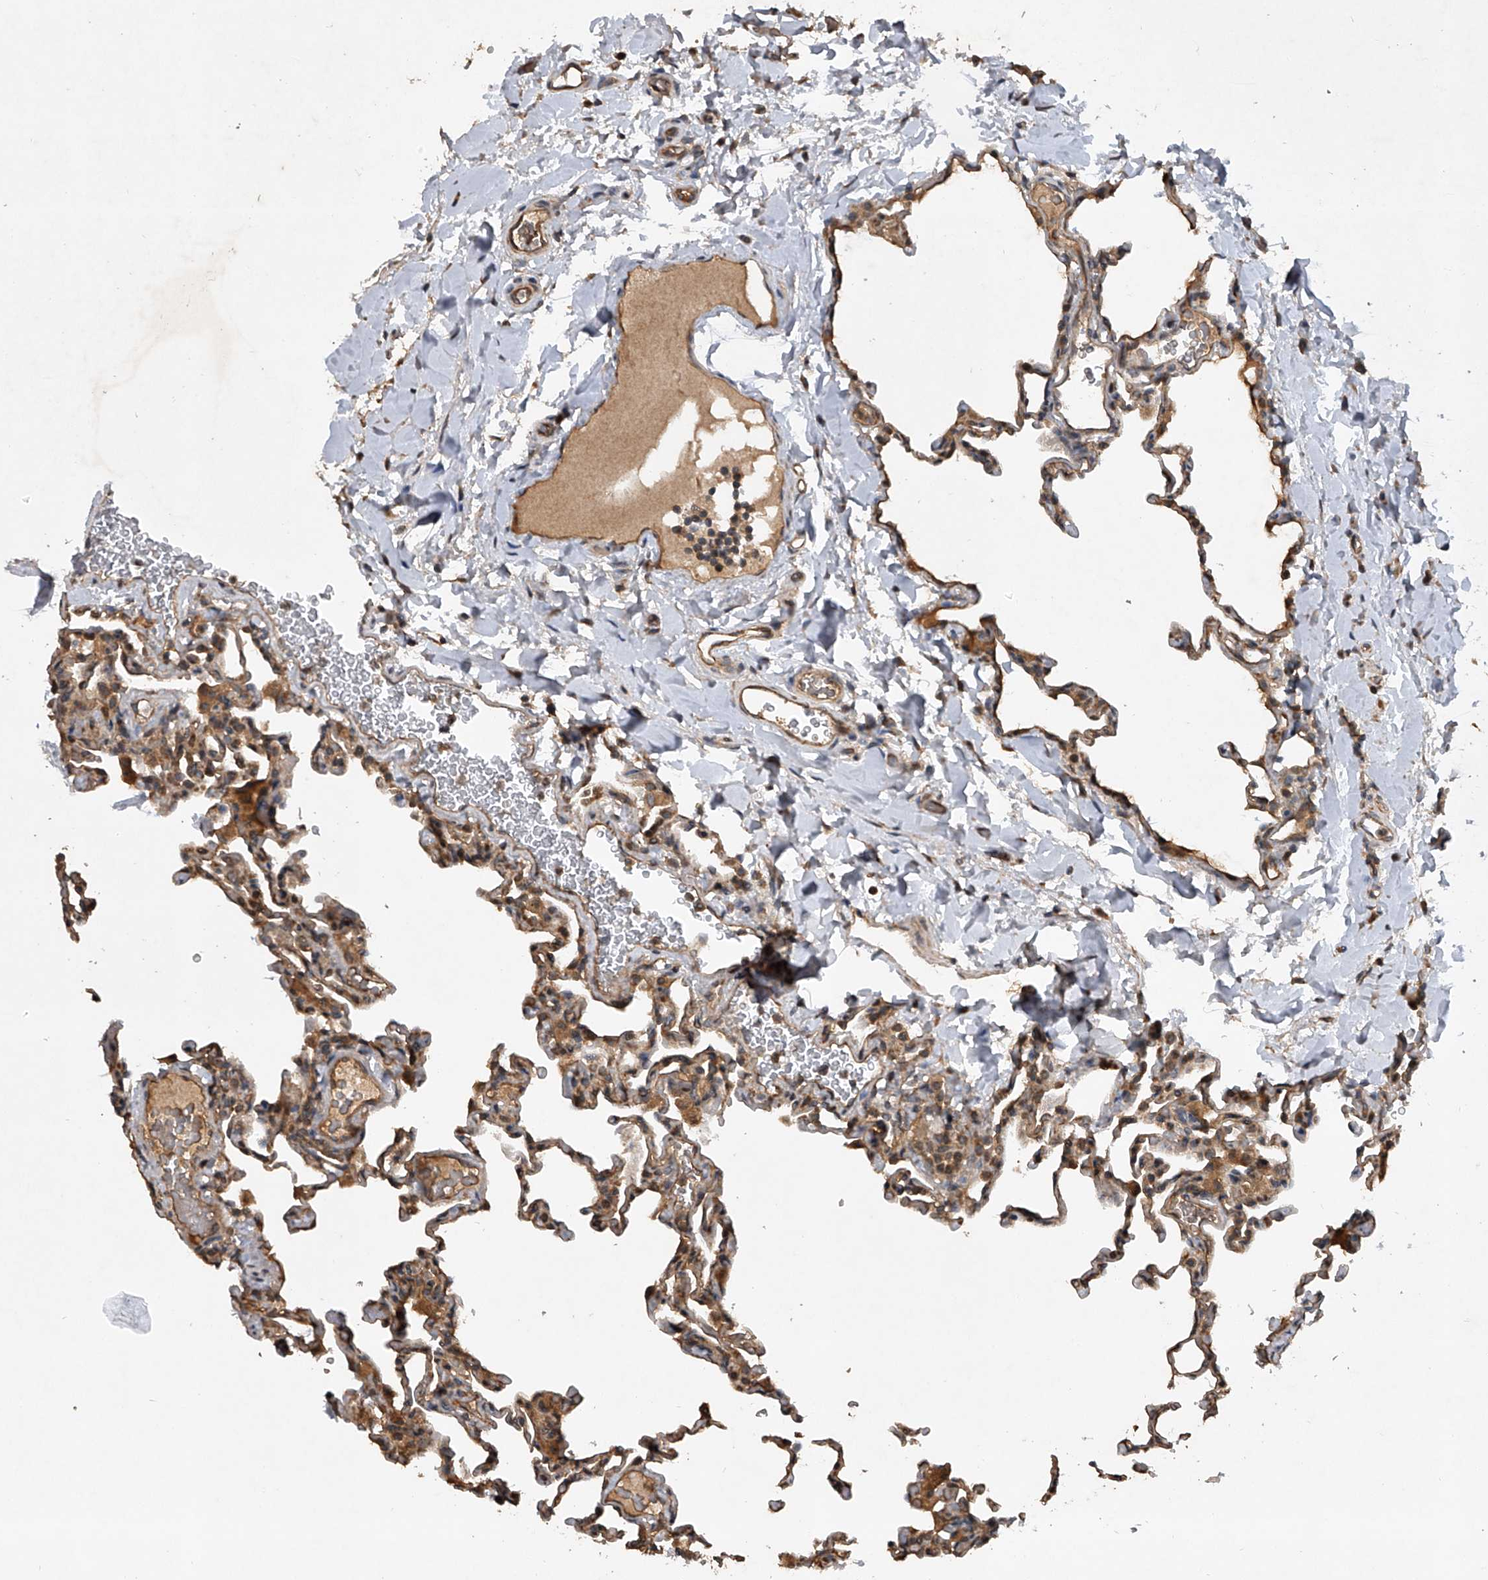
{"staining": {"intensity": "moderate", "quantity": "25%-75%", "location": "cytoplasmic/membranous"}, "tissue": "lung", "cell_type": "Alveolar cells", "image_type": "normal", "snomed": [{"axis": "morphology", "description": "Normal tissue, NOS"}, {"axis": "topography", "description": "Lung"}], "caption": "A brown stain labels moderate cytoplasmic/membranous positivity of a protein in alveolar cells of benign lung. Nuclei are stained in blue.", "gene": "NFS1", "patient": {"sex": "male", "age": 20}}